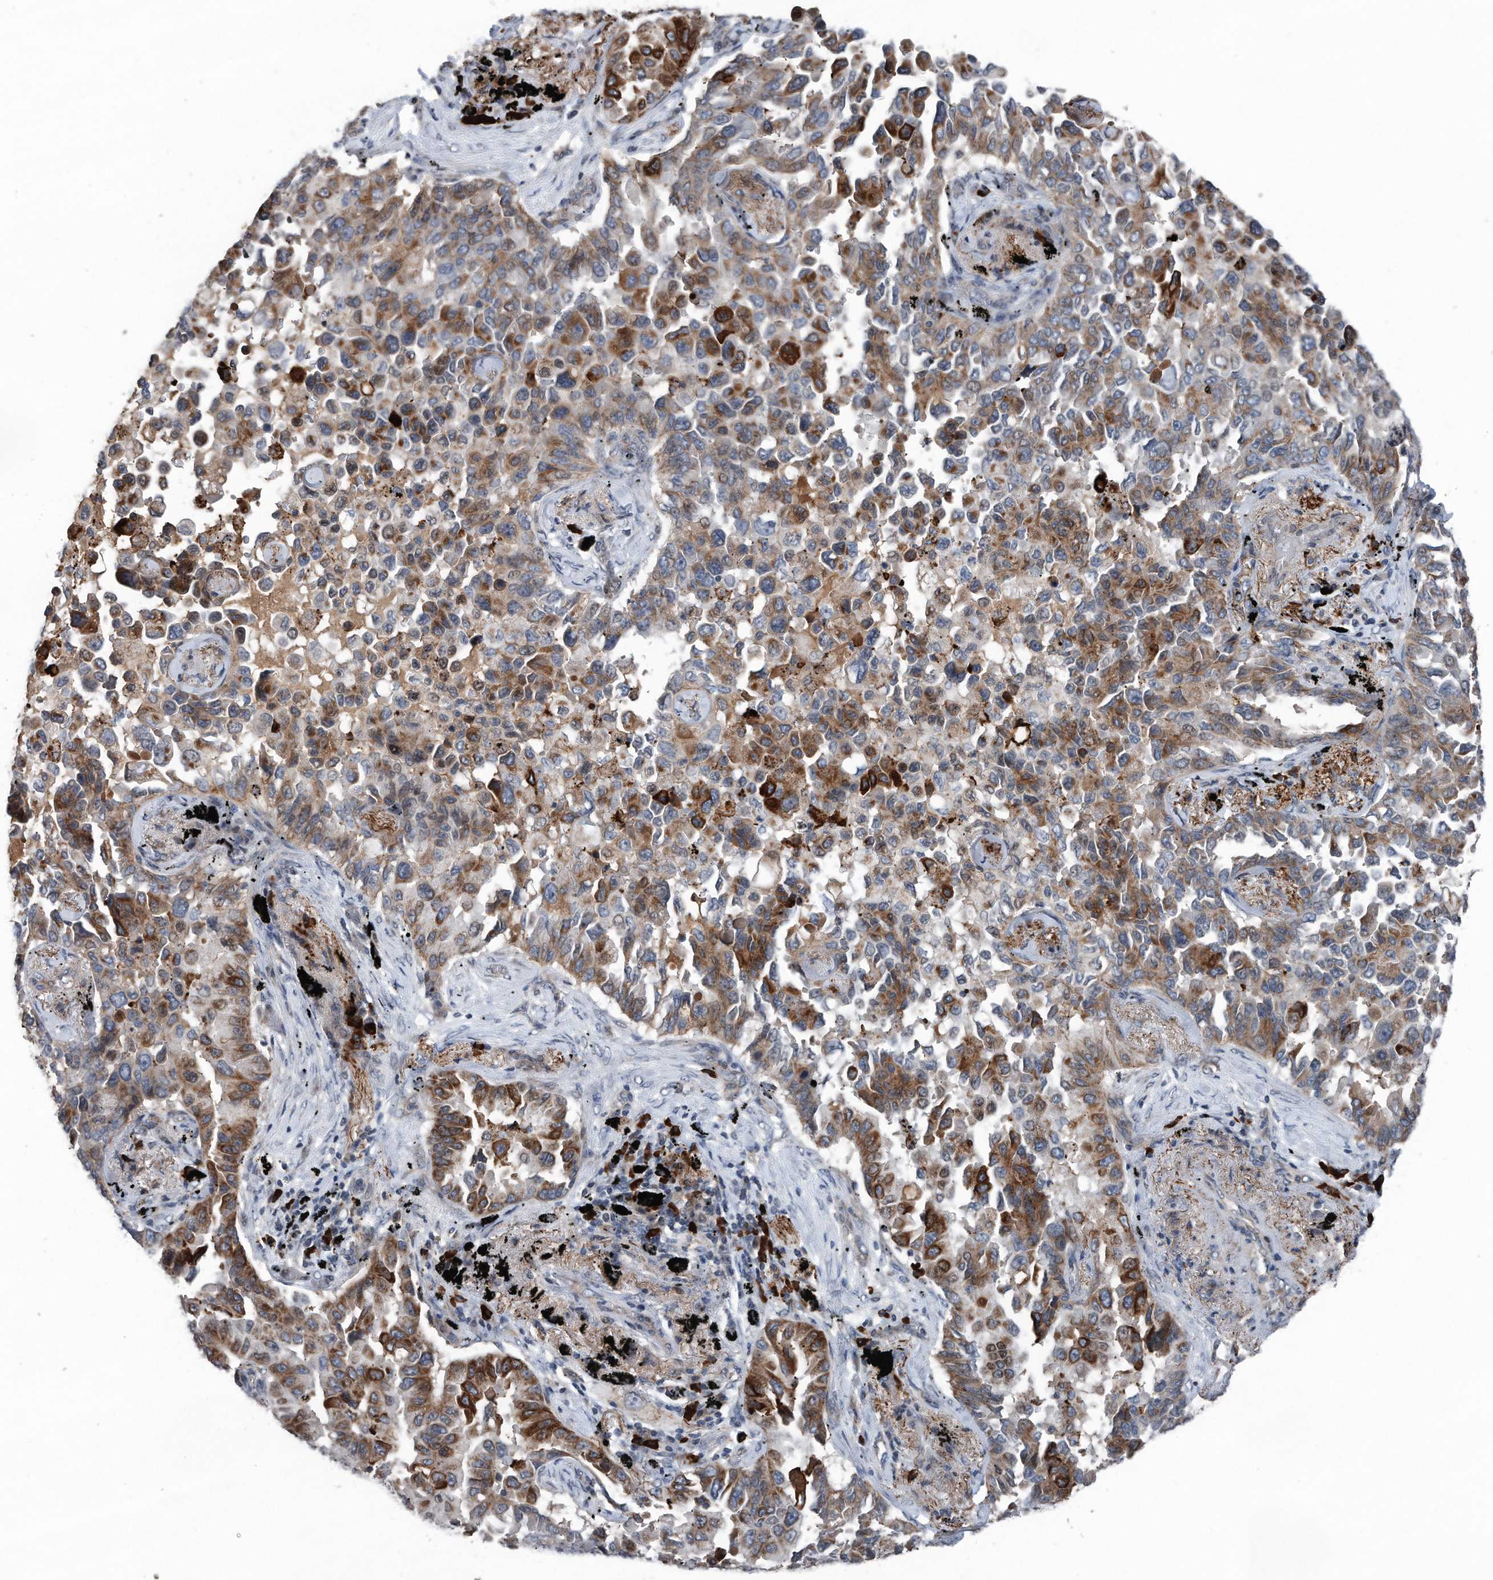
{"staining": {"intensity": "moderate", "quantity": ">75%", "location": "cytoplasmic/membranous"}, "tissue": "lung cancer", "cell_type": "Tumor cells", "image_type": "cancer", "snomed": [{"axis": "morphology", "description": "Adenocarcinoma, NOS"}, {"axis": "topography", "description": "Lung"}], "caption": "Immunohistochemical staining of human adenocarcinoma (lung) displays moderate cytoplasmic/membranous protein positivity in approximately >75% of tumor cells.", "gene": "DST", "patient": {"sex": "female", "age": 67}}